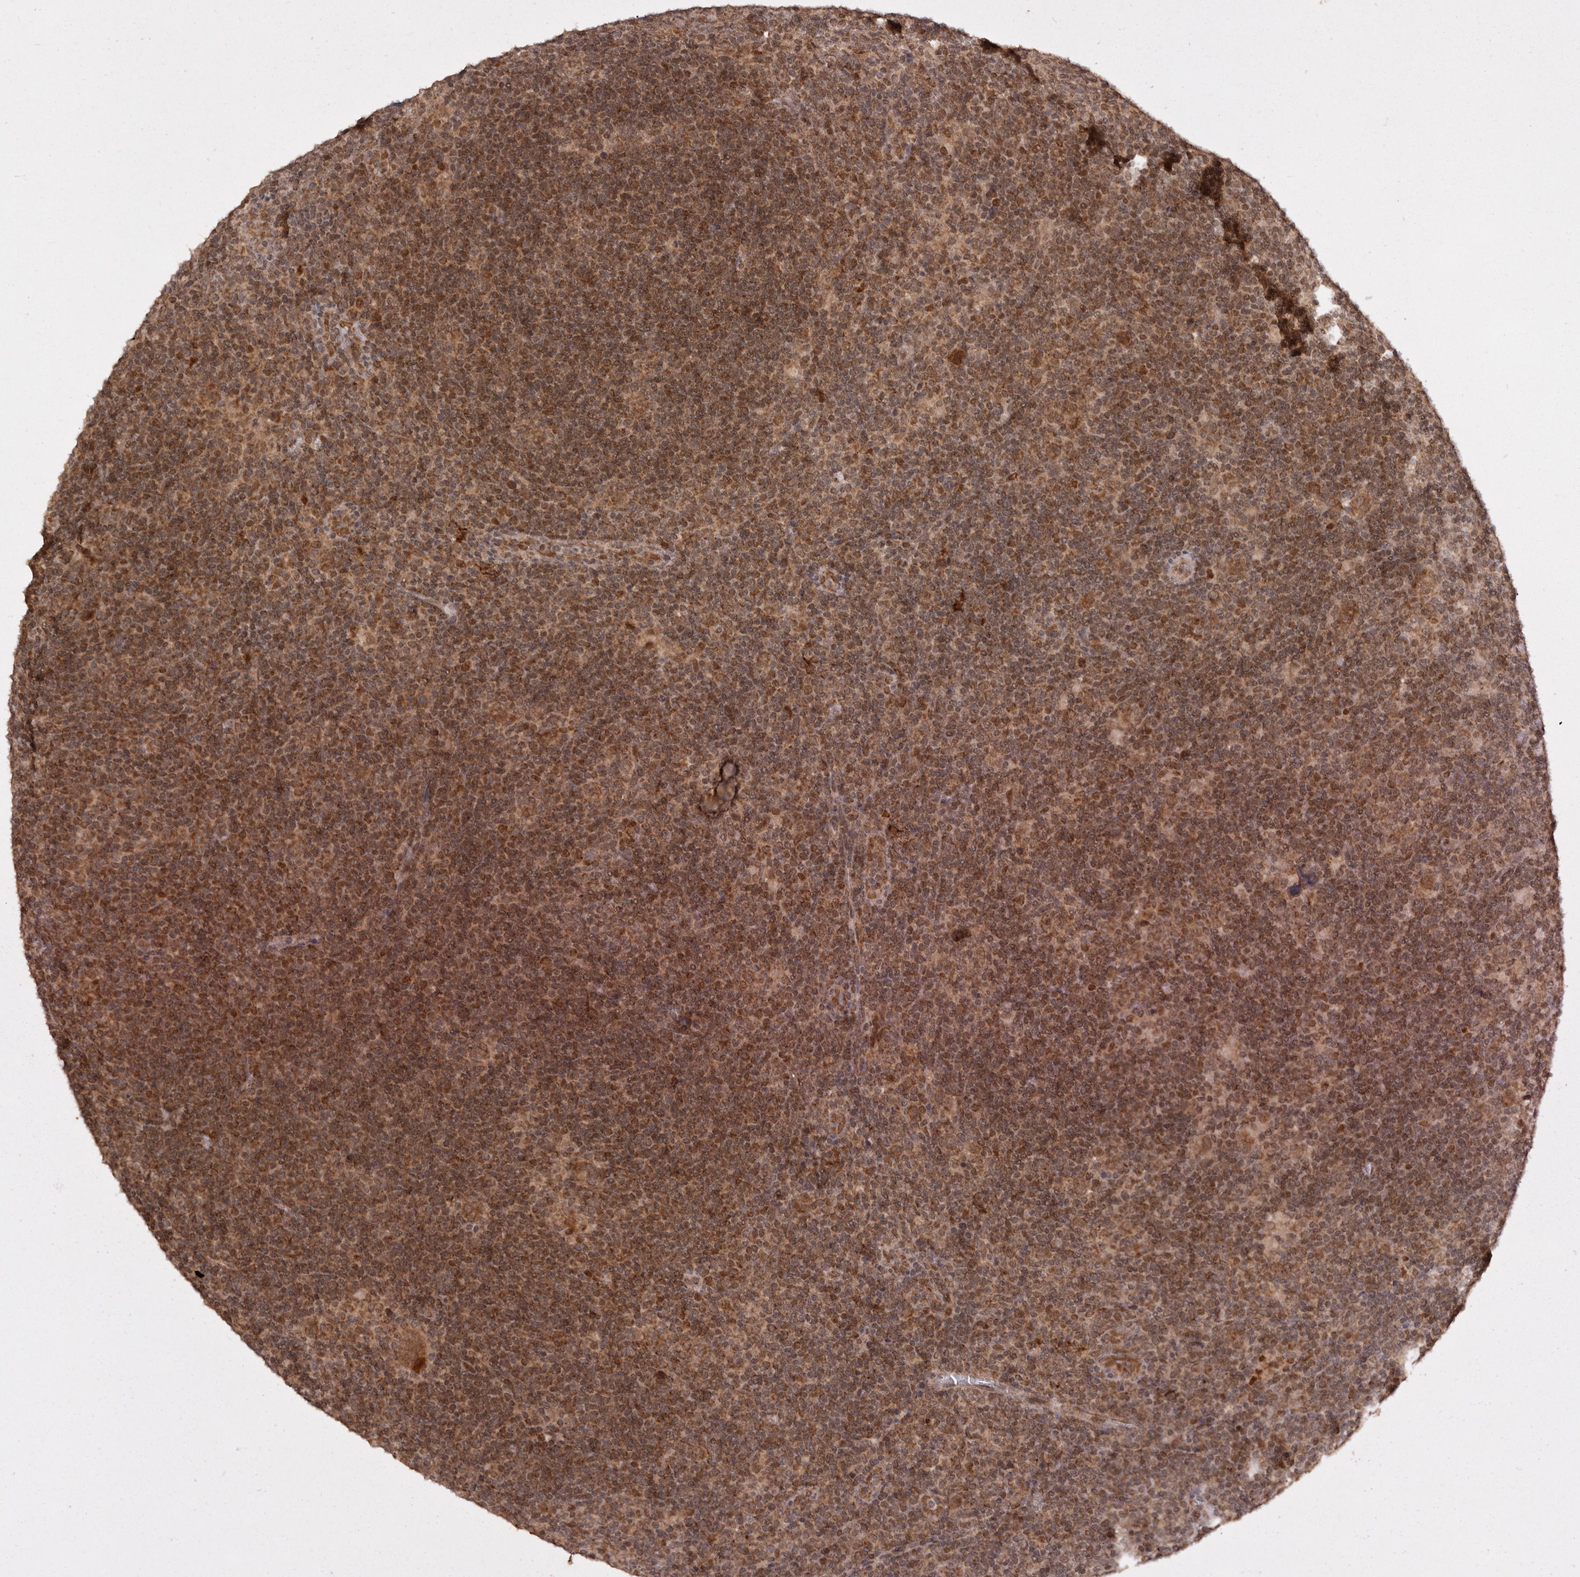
{"staining": {"intensity": "moderate", "quantity": ">75%", "location": "cytoplasmic/membranous"}, "tissue": "lymphoma", "cell_type": "Tumor cells", "image_type": "cancer", "snomed": [{"axis": "morphology", "description": "Hodgkin's disease, NOS"}, {"axis": "topography", "description": "Lymph node"}], "caption": "A histopathology image showing moderate cytoplasmic/membranous staining in approximately >75% of tumor cells in lymphoma, as visualized by brown immunohistochemical staining.", "gene": "TARS2", "patient": {"sex": "female", "age": 57}}